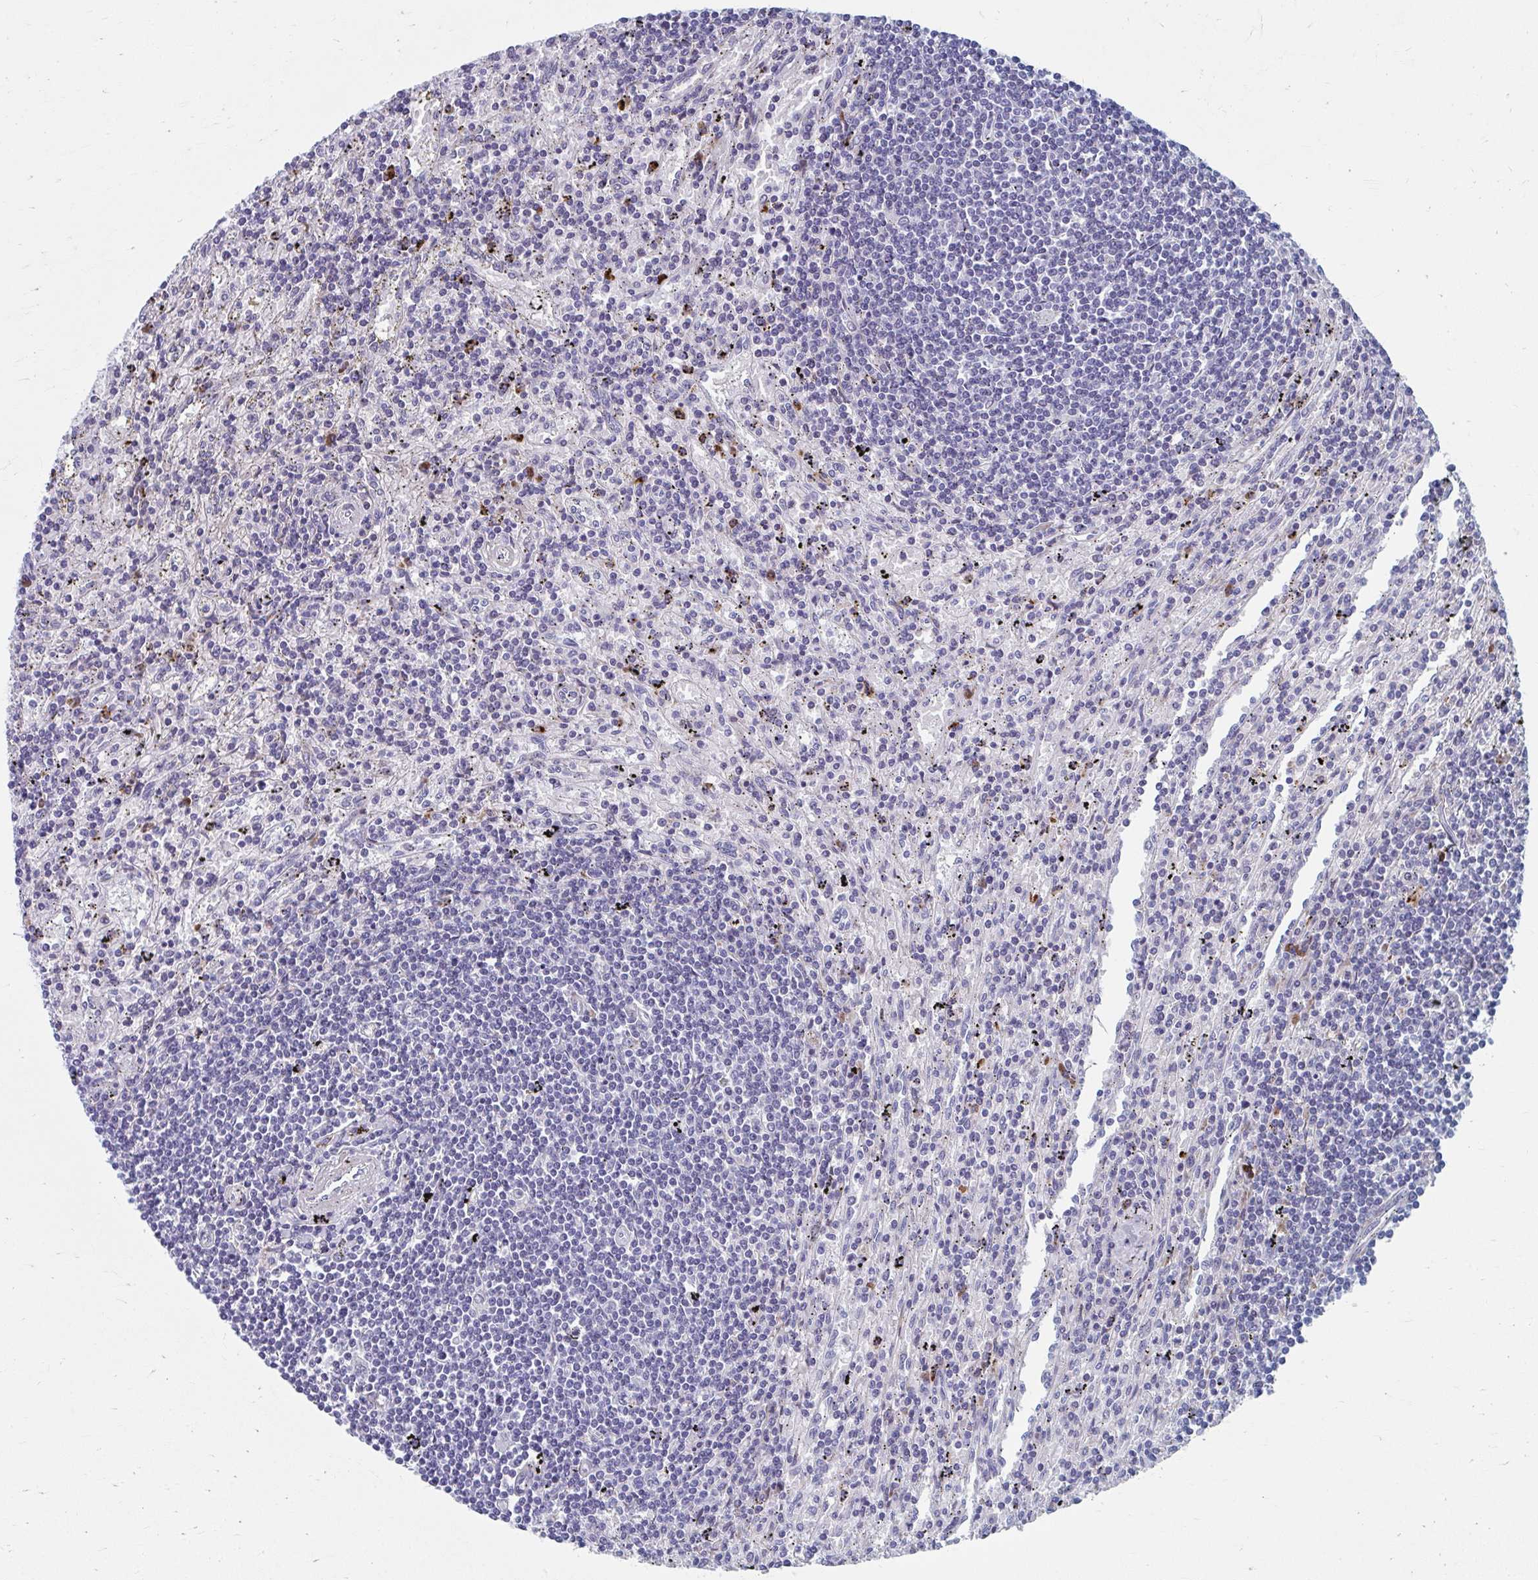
{"staining": {"intensity": "negative", "quantity": "none", "location": "none"}, "tissue": "lymphoma", "cell_type": "Tumor cells", "image_type": "cancer", "snomed": [{"axis": "morphology", "description": "Malignant lymphoma, non-Hodgkin's type, Low grade"}, {"axis": "topography", "description": "Spleen"}], "caption": "Immunohistochemistry of malignant lymphoma, non-Hodgkin's type (low-grade) shows no expression in tumor cells.", "gene": "OLFM2", "patient": {"sex": "male", "age": 76}}